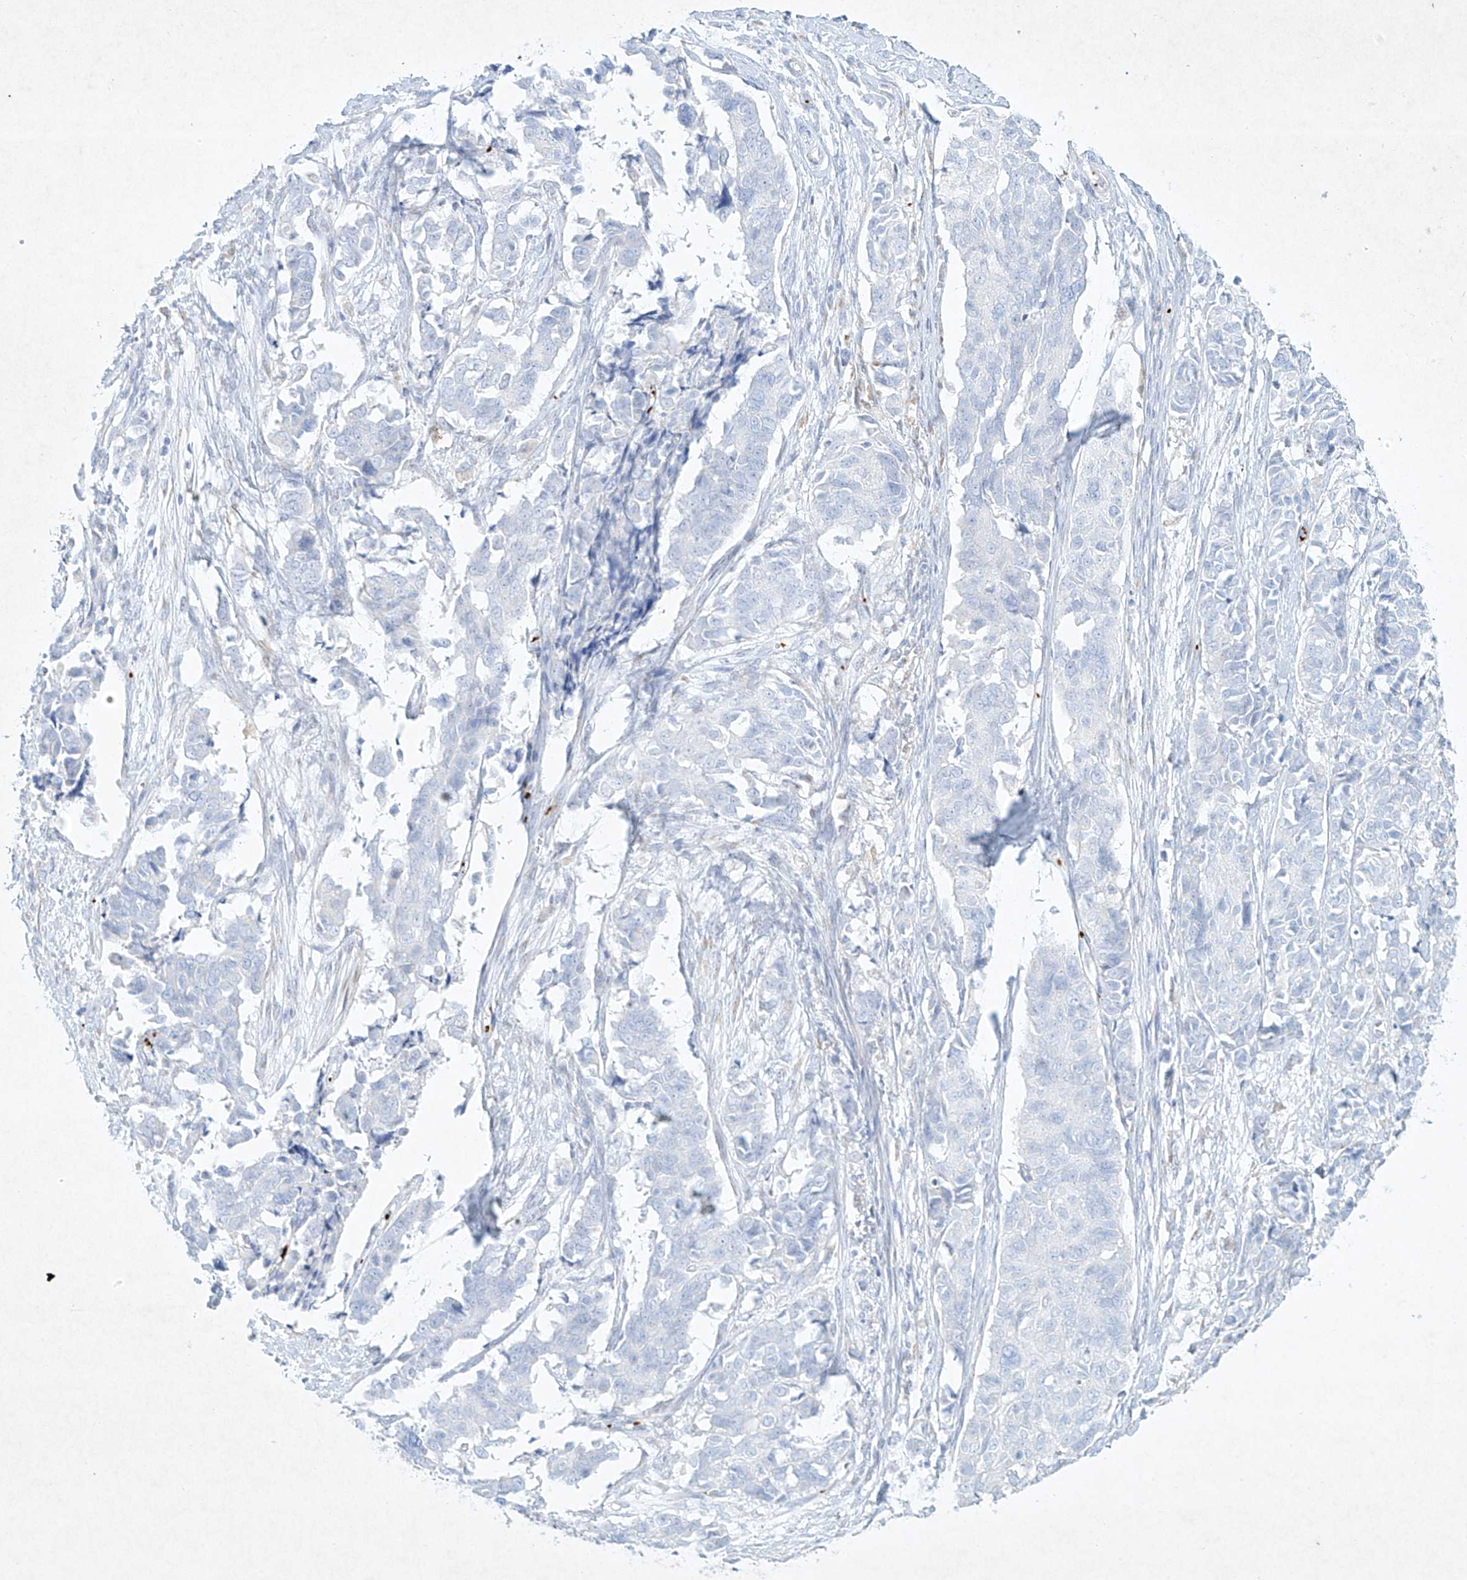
{"staining": {"intensity": "negative", "quantity": "none", "location": "none"}, "tissue": "cervical cancer", "cell_type": "Tumor cells", "image_type": "cancer", "snomed": [{"axis": "morphology", "description": "Normal tissue, NOS"}, {"axis": "morphology", "description": "Squamous cell carcinoma, NOS"}, {"axis": "topography", "description": "Cervix"}], "caption": "A photomicrograph of cervical squamous cell carcinoma stained for a protein shows no brown staining in tumor cells.", "gene": "PLEK", "patient": {"sex": "female", "age": 35}}